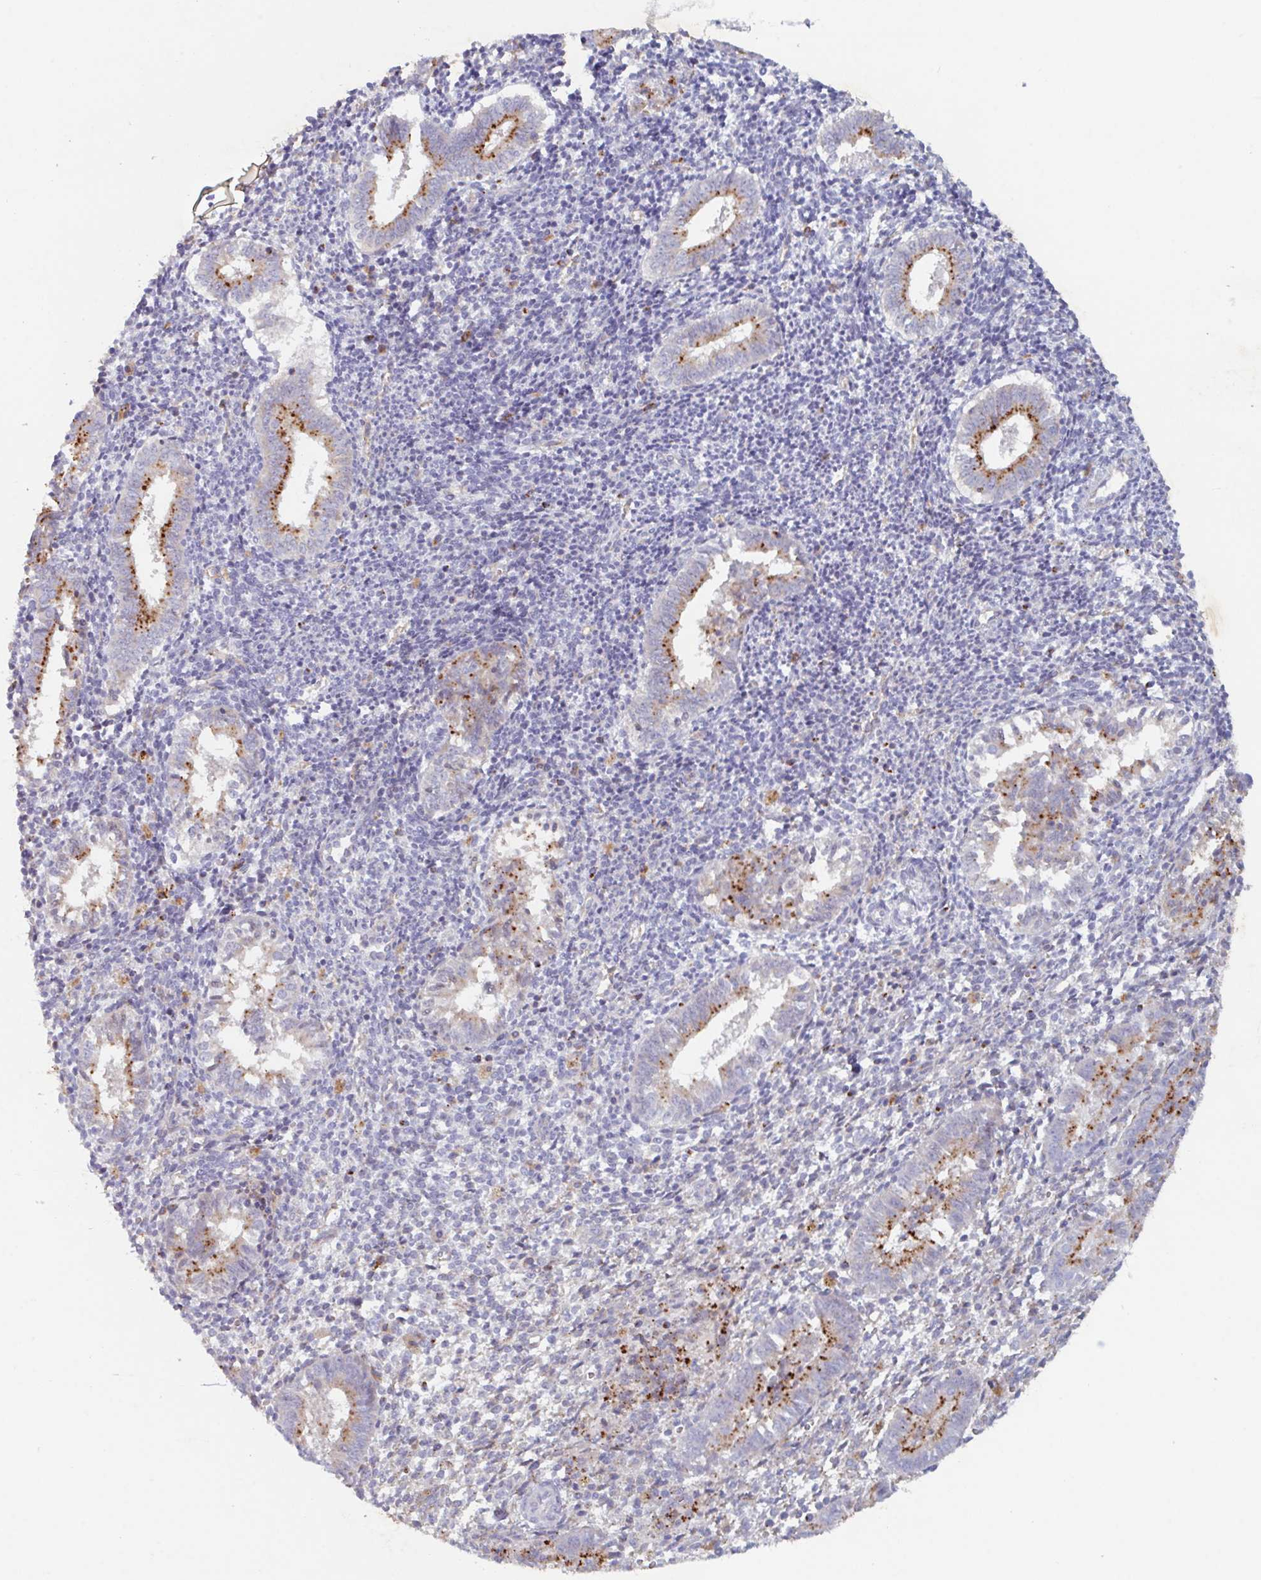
{"staining": {"intensity": "negative", "quantity": "none", "location": "none"}, "tissue": "endometrium", "cell_type": "Cells in endometrial stroma", "image_type": "normal", "snomed": [{"axis": "morphology", "description": "Normal tissue, NOS"}, {"axis": "topography", "description": "Endometrium"}], "caption": "A high-resolution photomicrograph shows immunohistochemistry (IHC) staining of normal endometrium, which reveals no significant staining in cells in endometrial stroma.", "gene": "MANBA", "patient": {"sex": "female", "age": 25}}